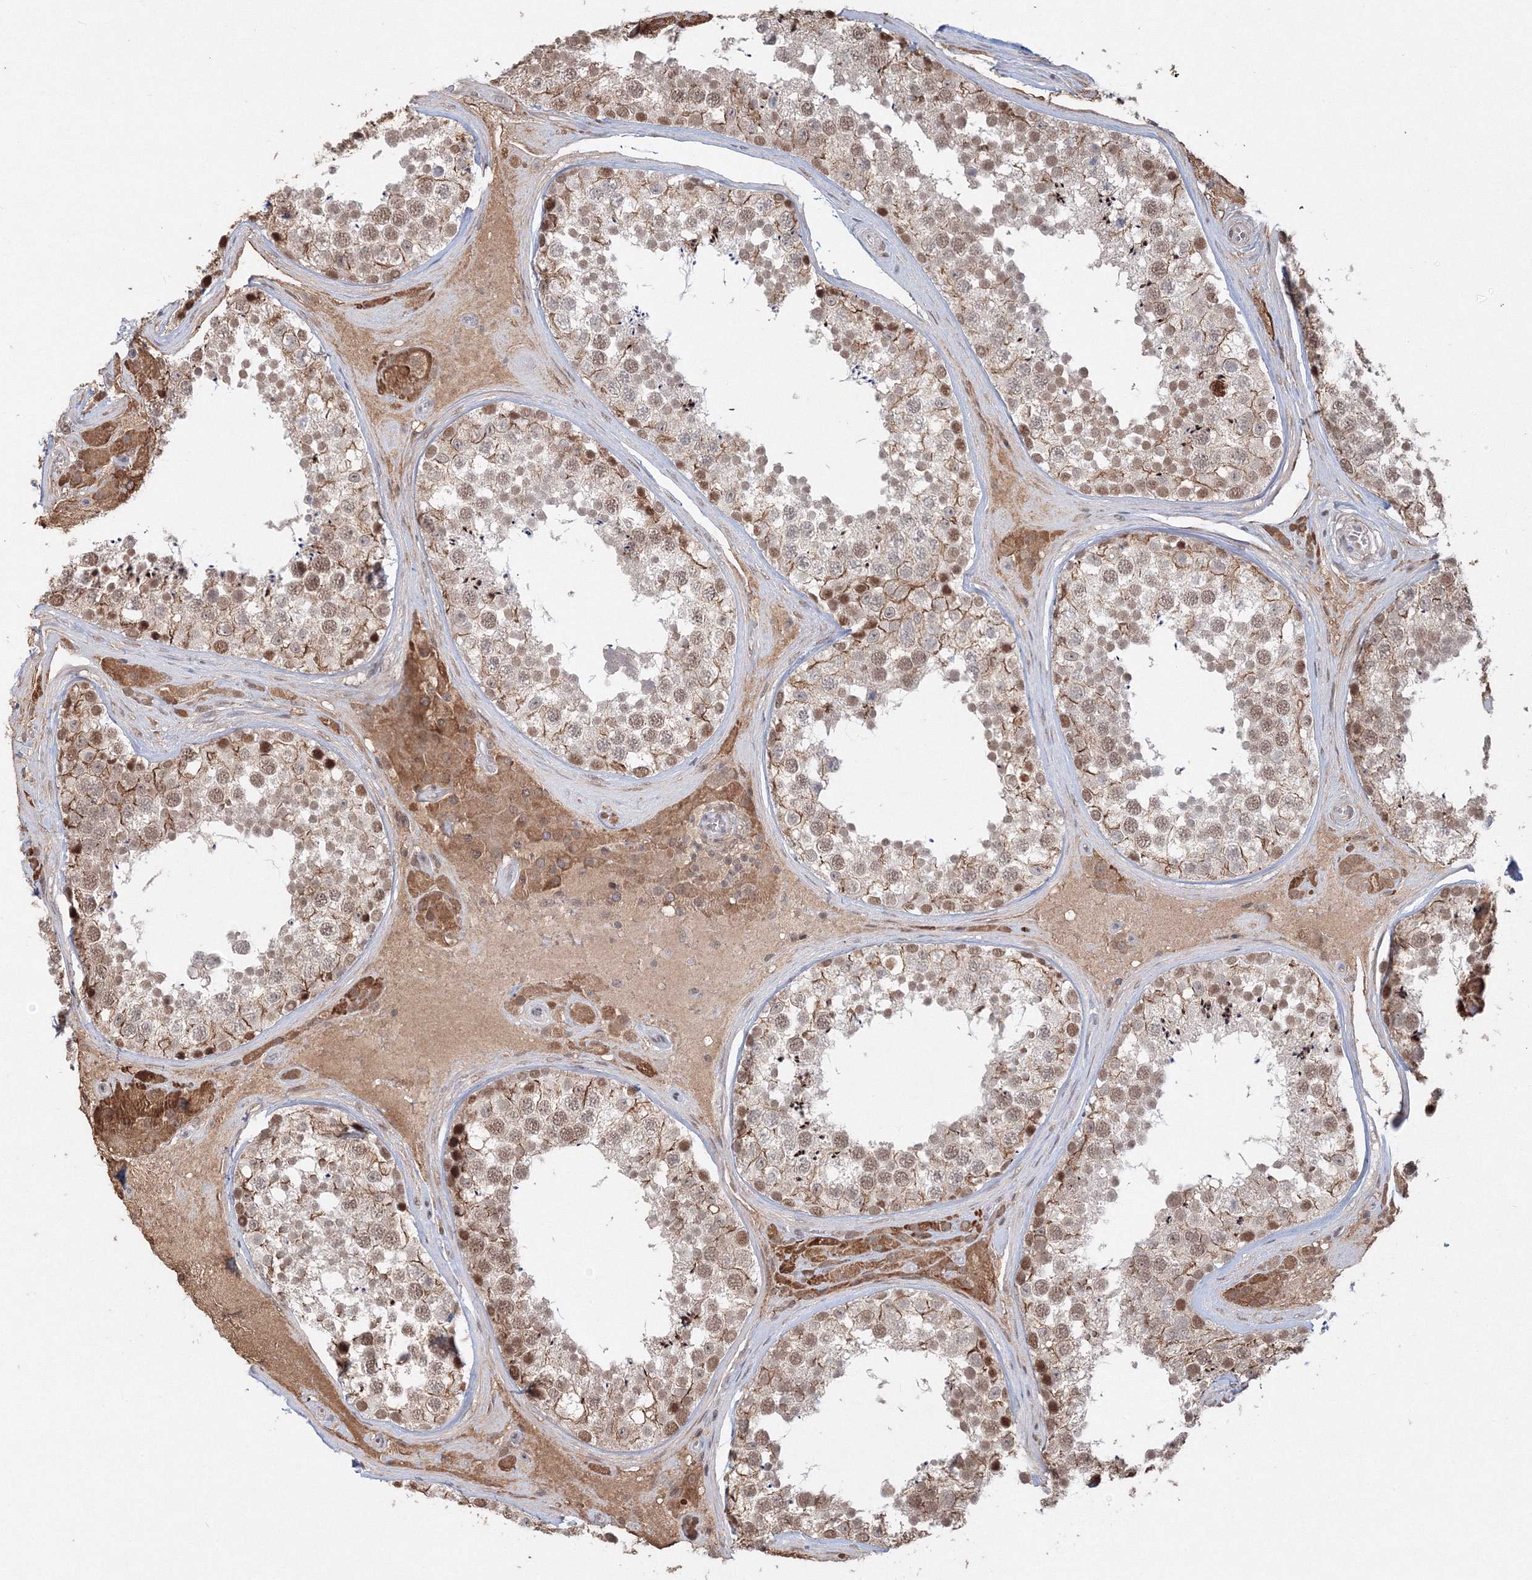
{"staining": {"intensity": "moderate", "quantity": ">75%", "location": "nuclear"}, "tissue": "testis", "cell_type": "Cells in seminiferous ducts", "image_type": "normal", "snomed": [{"axis": "morphology", "description": "Normal tissue, NOS"}, {"axis": "topography", "description": "Testis"}], "caption": "This image exhibits immunohistochemistry staining of normal testis, with medium moderate nuclear expression in about >75% of cells in seminiferous ducts.", "gene": "IWS1", "patient": {"sex": "male", "age": 46}}